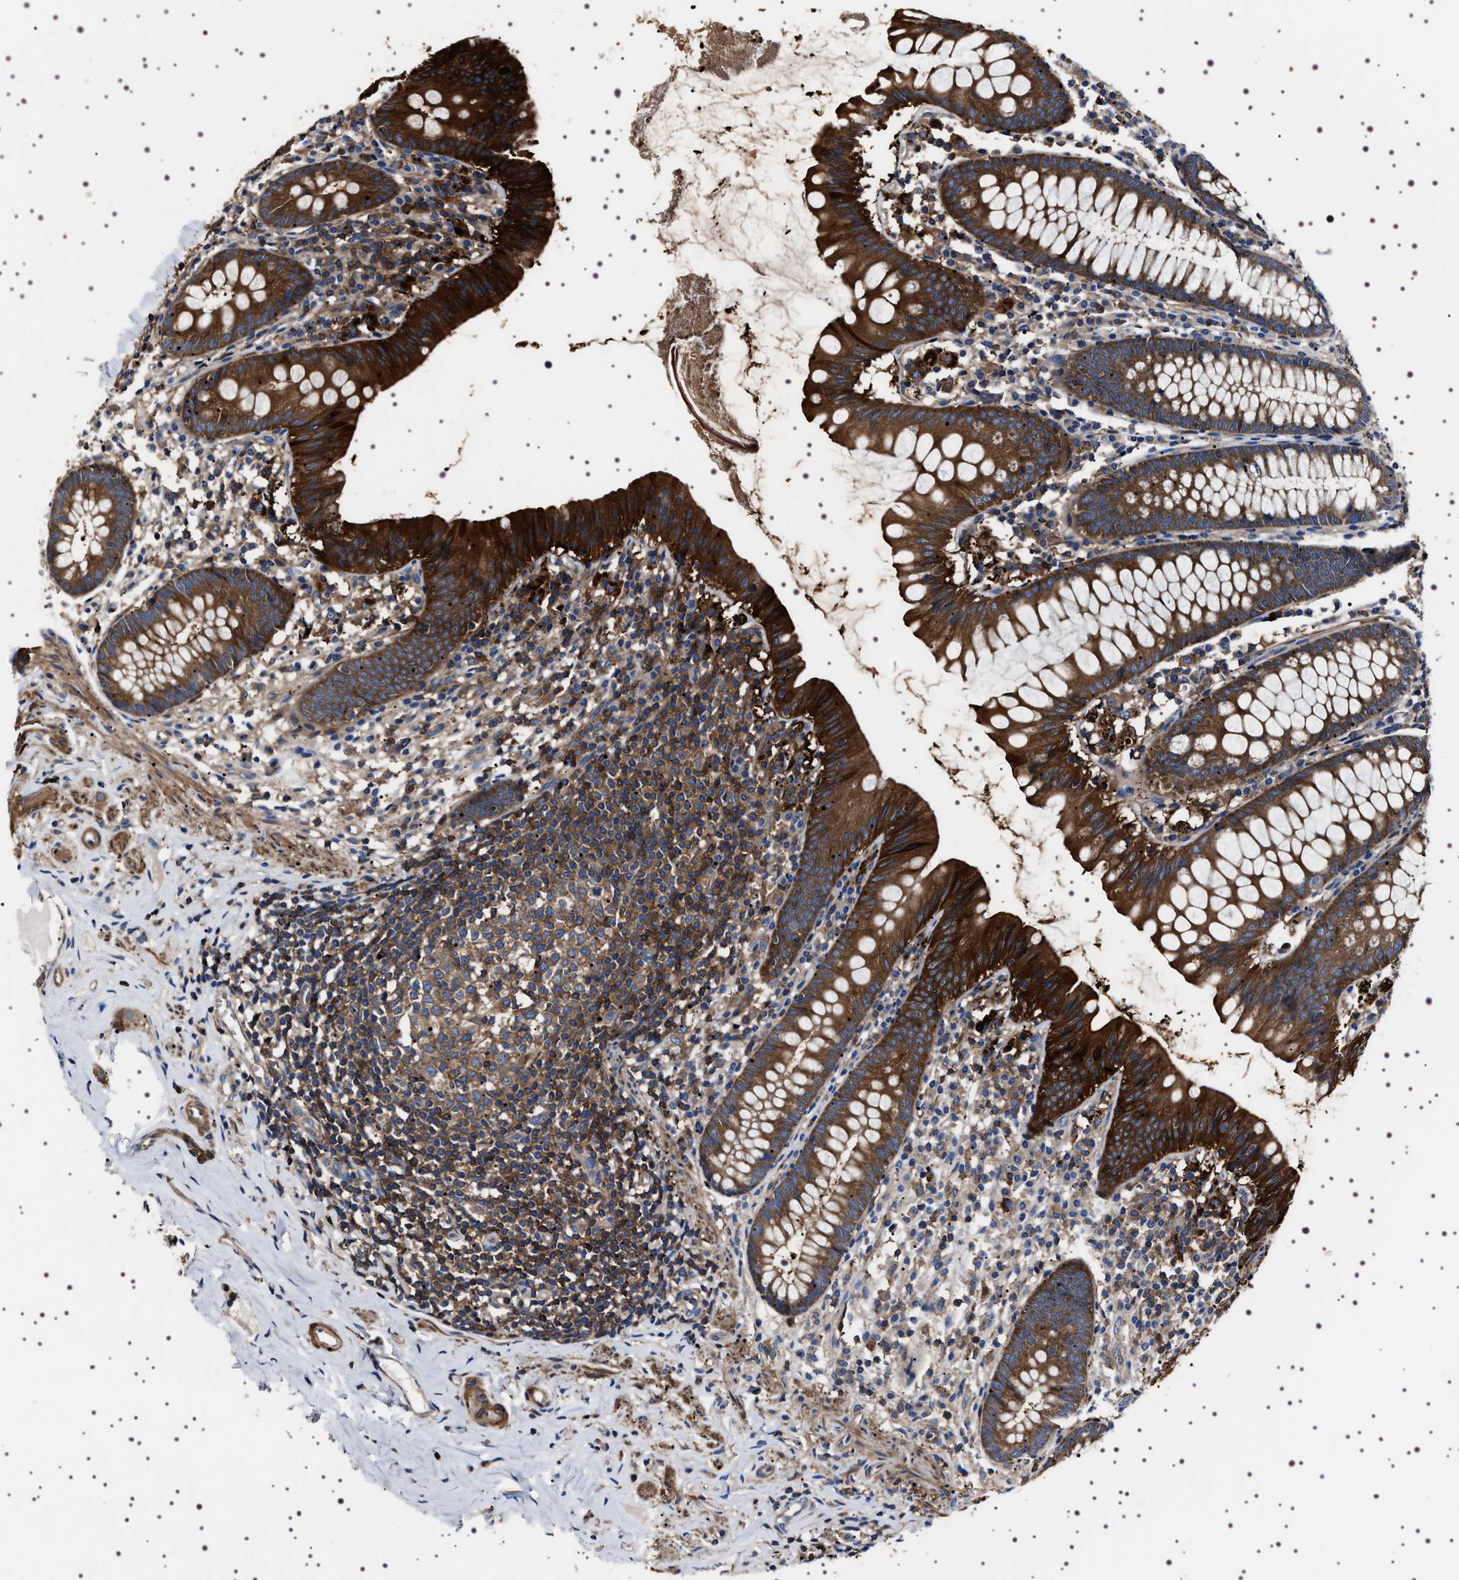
{"staining": {"intensity": "strong", "quantity": ">75%", "location": "cytoplasmic/membranous"}, "tissue": "appendix", "cell_type": "Glandular cells", "image_type": "normal", "snomed": [{"axis": "morphology", "description": "Normal tissue, NOS"}, {"axis": "topography", "description": "Appendix"}], "caption": "This image reveals benign appendix stained with immunohistochemistry to label a protein in brown. The cytoplasmic/membranous of glandular cells show strong positivity for the protein. Nuclei are counter-stained blue.", "gene": "WDR1", "patient": {"sex": "male", "age": 52}}